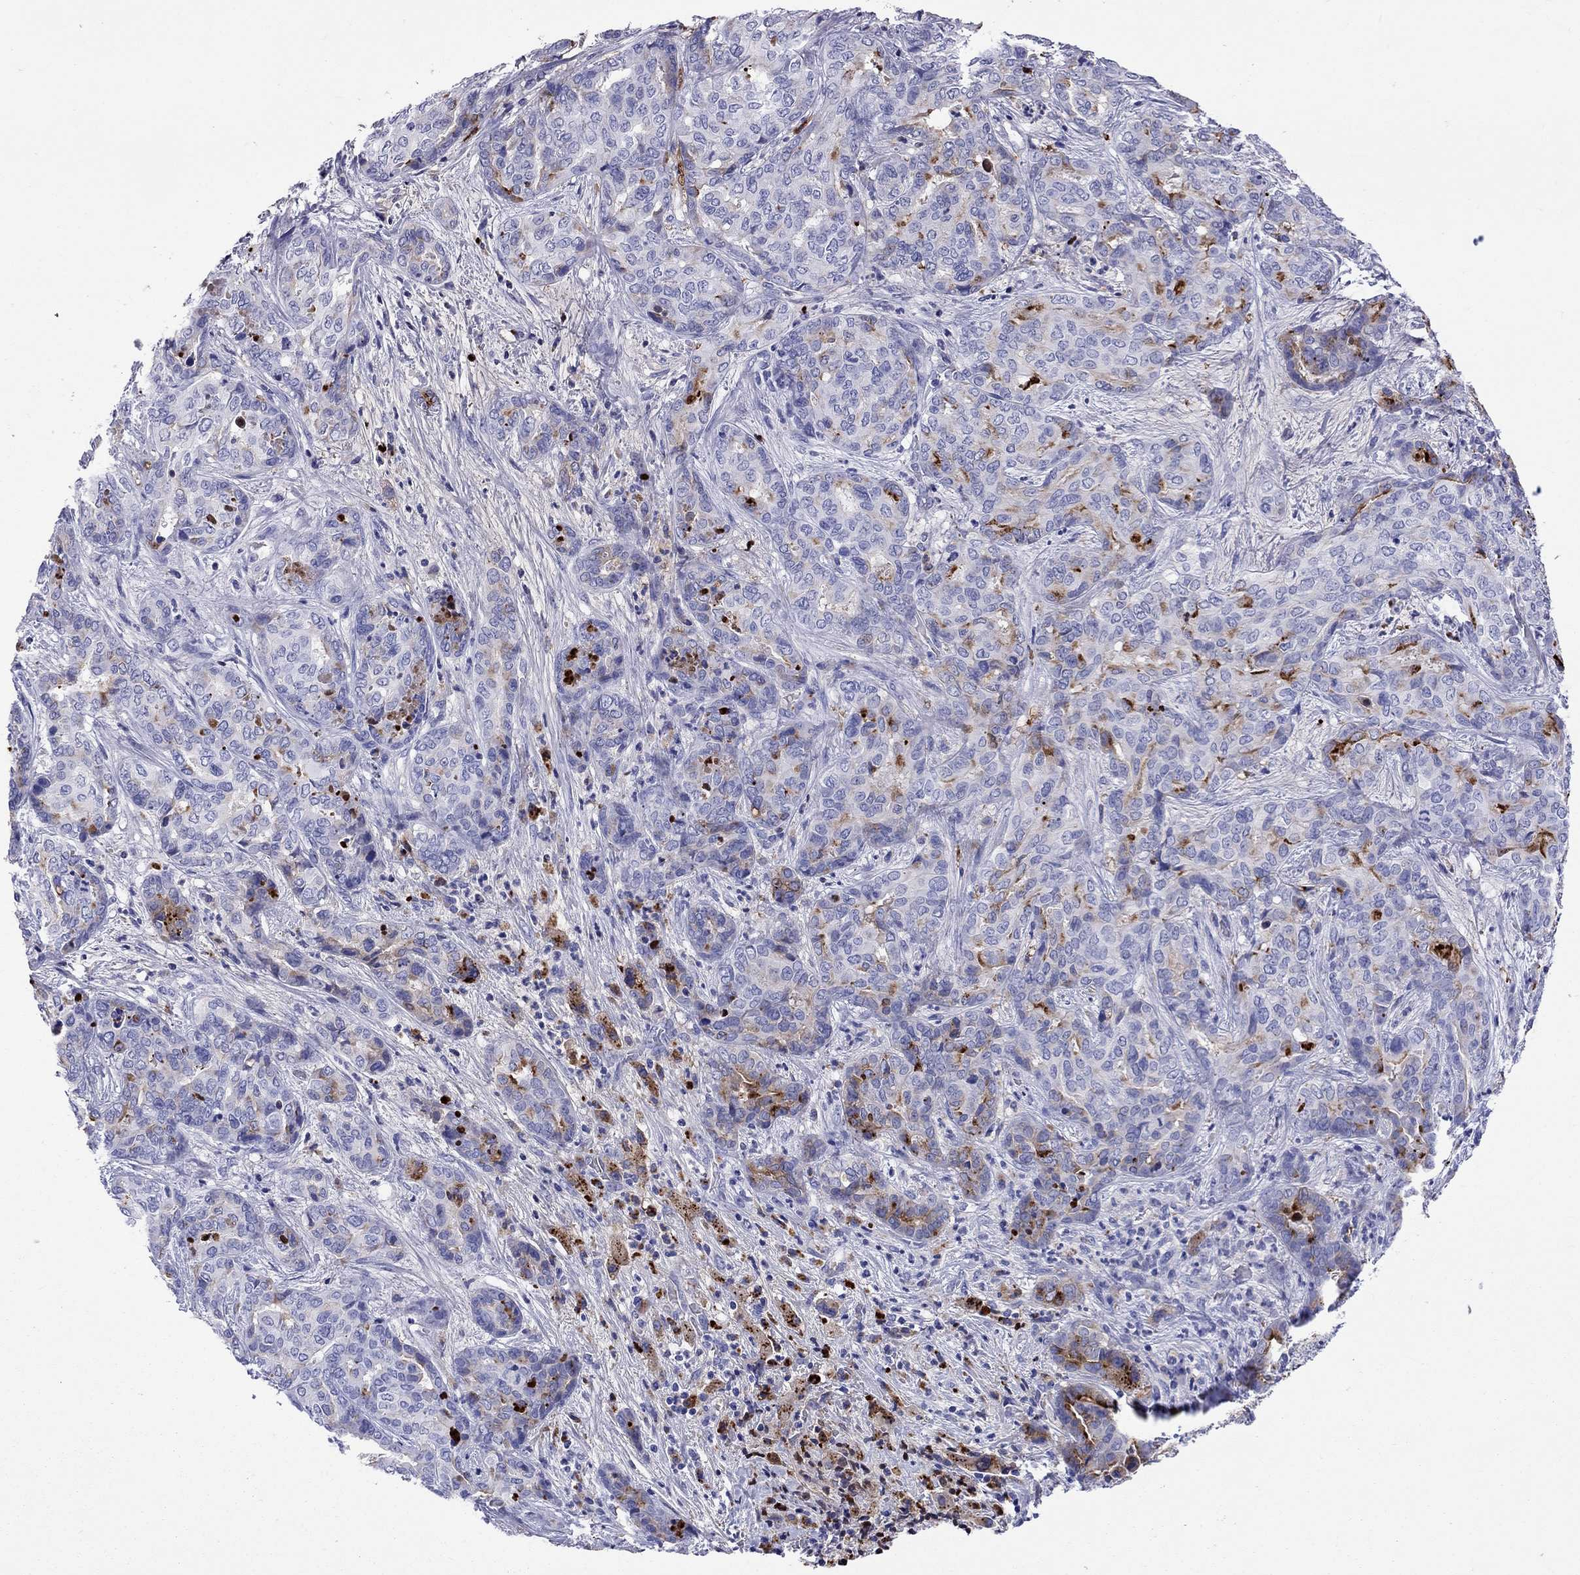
{"staining": {"intensity": "moderate", "quantity": "<25%", "location": "cytoplasmic/membranous"}, "tissue": "liver cancer", "cell_type": "Tumor cells", "image_type": "cancer", "snomed": [{"axis": "morphology", "description": "Cholangiocarcinoma"}, {"axis": "topography", "description": "Liver"}], "caption": "This photomicrograph demonstrates liver cancer (cholangiocarcinoma) stained with immunohistochemistry to label a protein in brown. The cytoplasmic/membranous of tumor cells show moderate positivity for the protein. Nuclei are counter-stained blue.", "gene": "SERPINA3", "patient": {"sex": "female", "age": 64}}